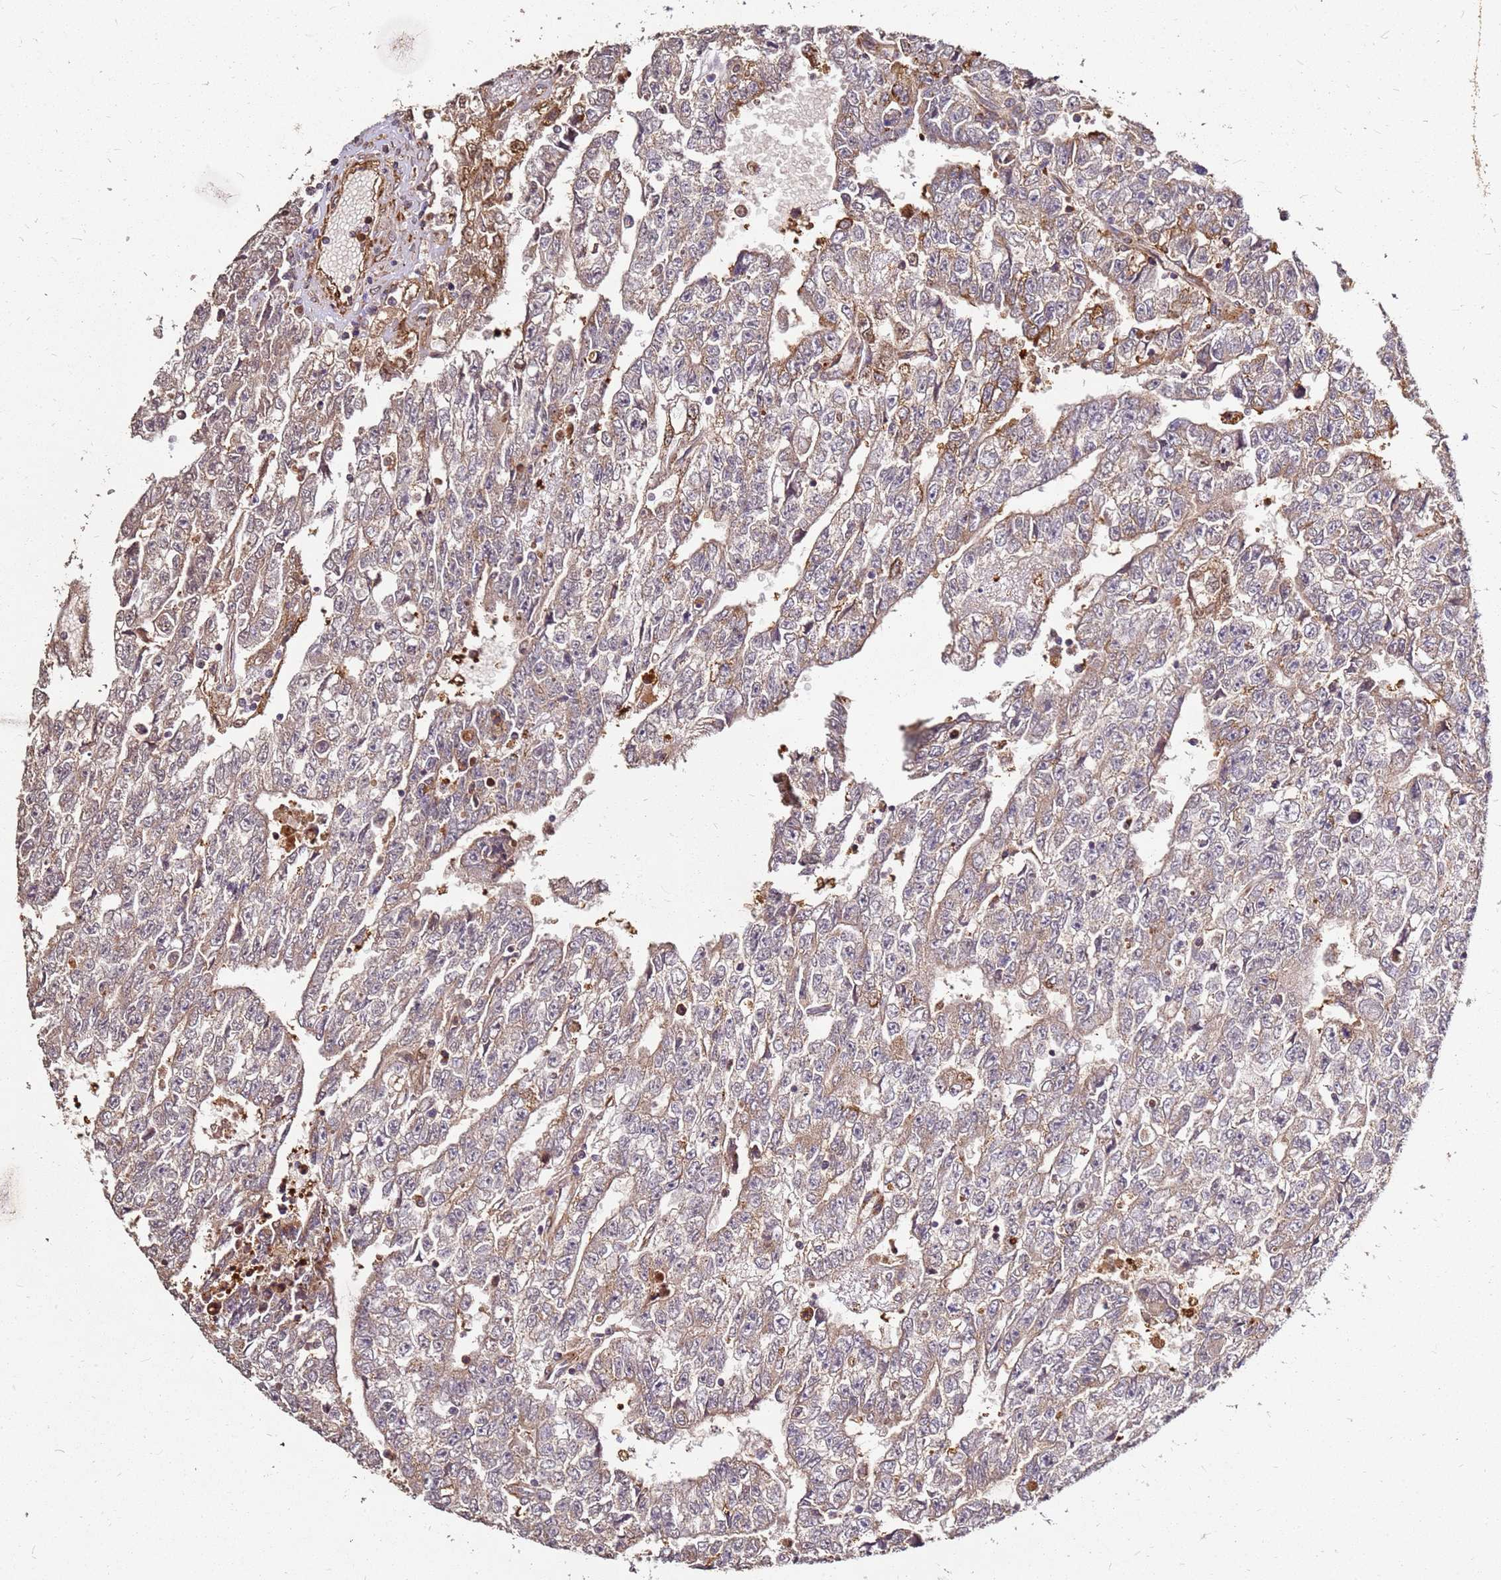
{"staining": {"intensity": "moderate", "quantity": "25%-75%", "location": "cytoplasmic/membranous"}, "tissue": "testis cancer", "cell_type": "Tumor cells", "image_type": "cancer", "snomed": [{"axis": "morphology", "description": "Carcinoma, Embryonal, NOS"}, {"axis": "topography", "description": "Testis"}], "caption": "Protein positivity by immunohistochemistry exhibits moderate cytoplasmic/membranous positivity in about 25%-75% of tumor cells in testis cancer (embryonal carcinoma).", "gene": "DVL3", "patient": {"sex": "male", "age": 25}}